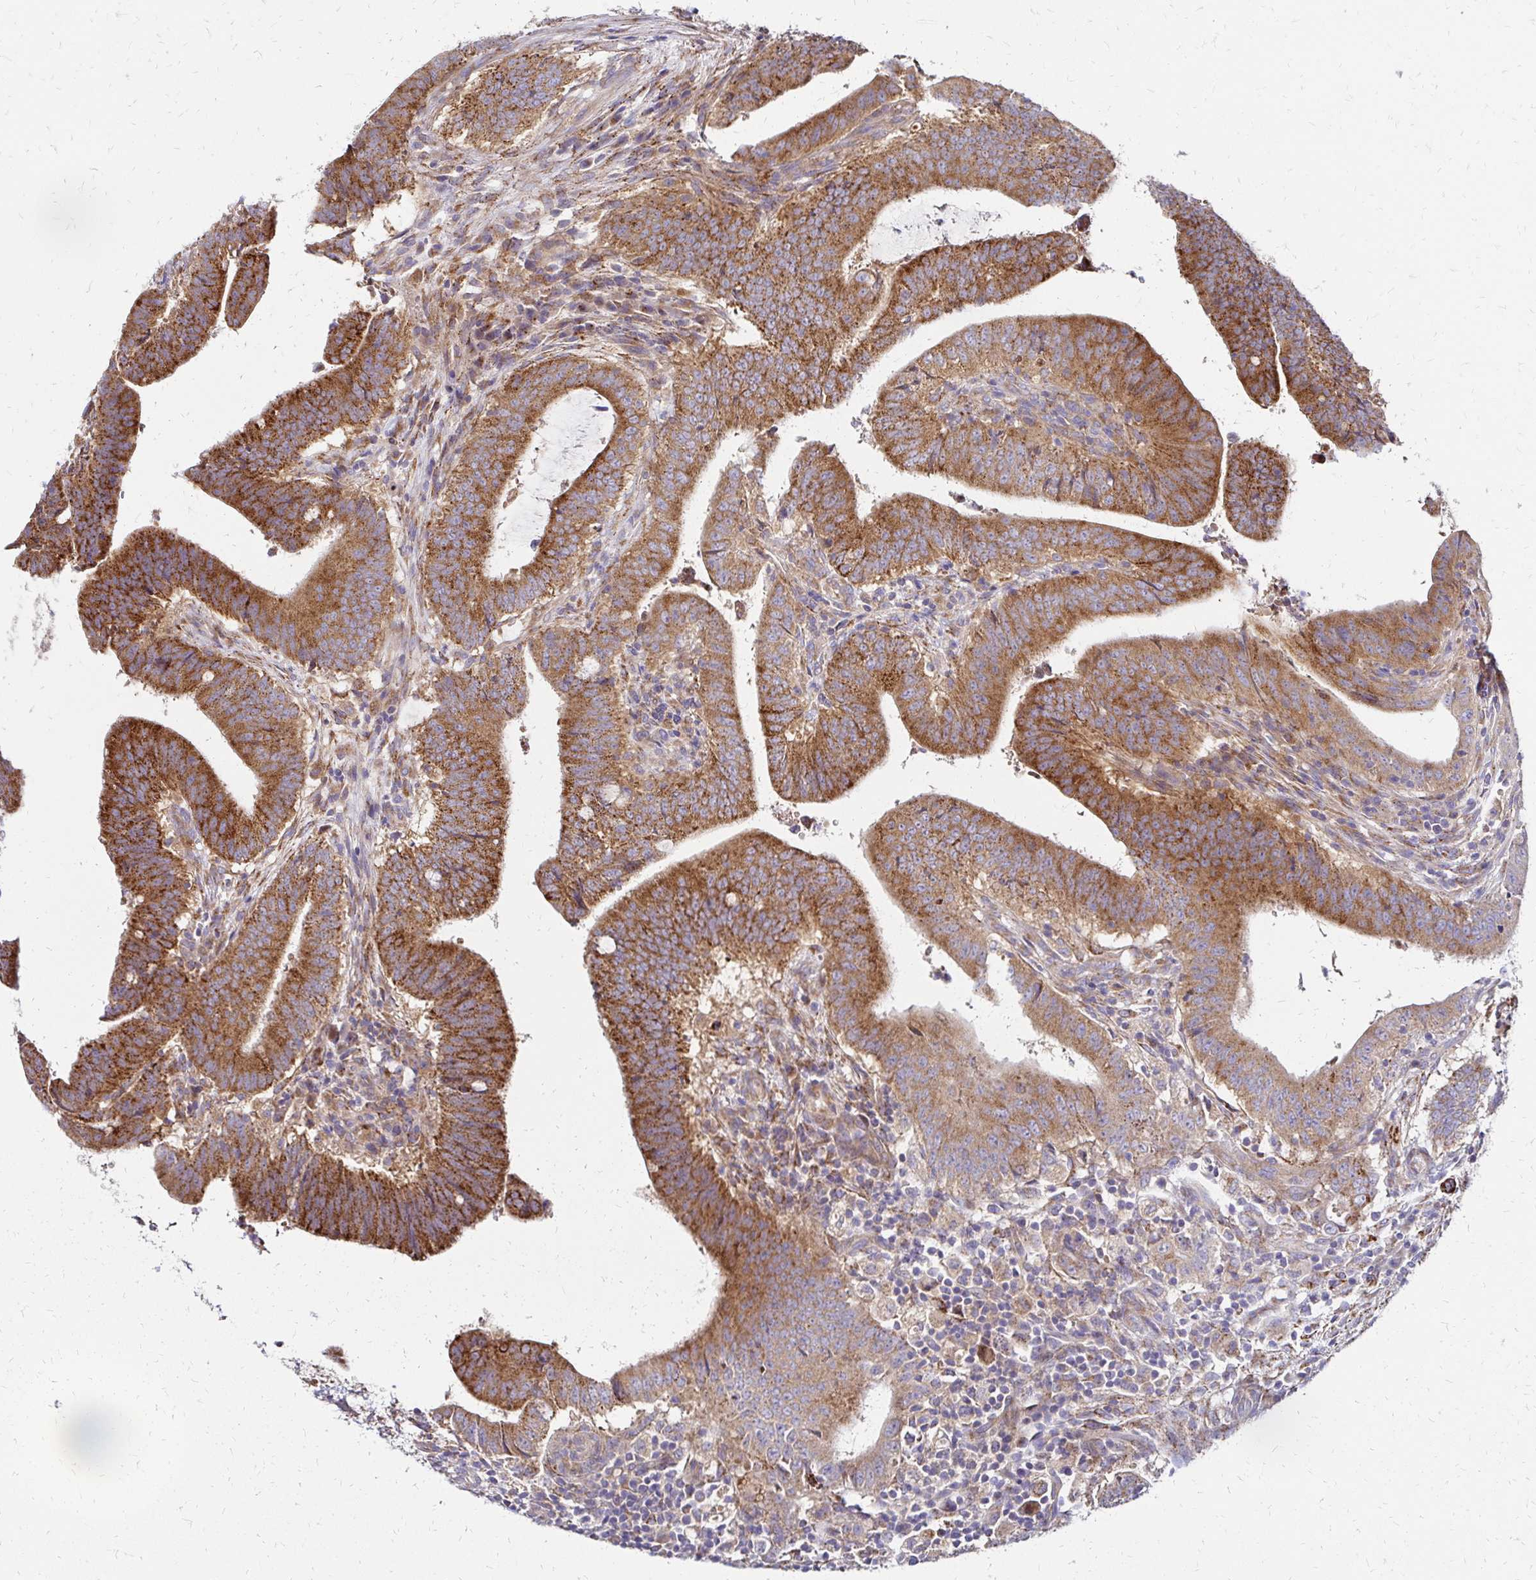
{"staining": {"intensity": "strong", "quantity": ">75%", "location": "cytoplasmic/membranous"}, "tissue": "colorectal cancer", "cell_type": "Tumor cells", "image_type": "cancer", "snomed": [{"axis": "morphology", "description": "Adenocarcinoma, NOS"}, {"axis": "topography", "description": "Colon"}], "caption": "Protein analysis of colorectal cancer (adenocarcinoma) tissue exhibits strong cytoplasmic/membranous expression in about >75% of tumor cells. (Stains: DAB in brown, nuclei in blue, Microscopy: brightfield microscopy at high magnification).", "gene": "IDUA", "patient": {"sex": "female", "age": 43}}